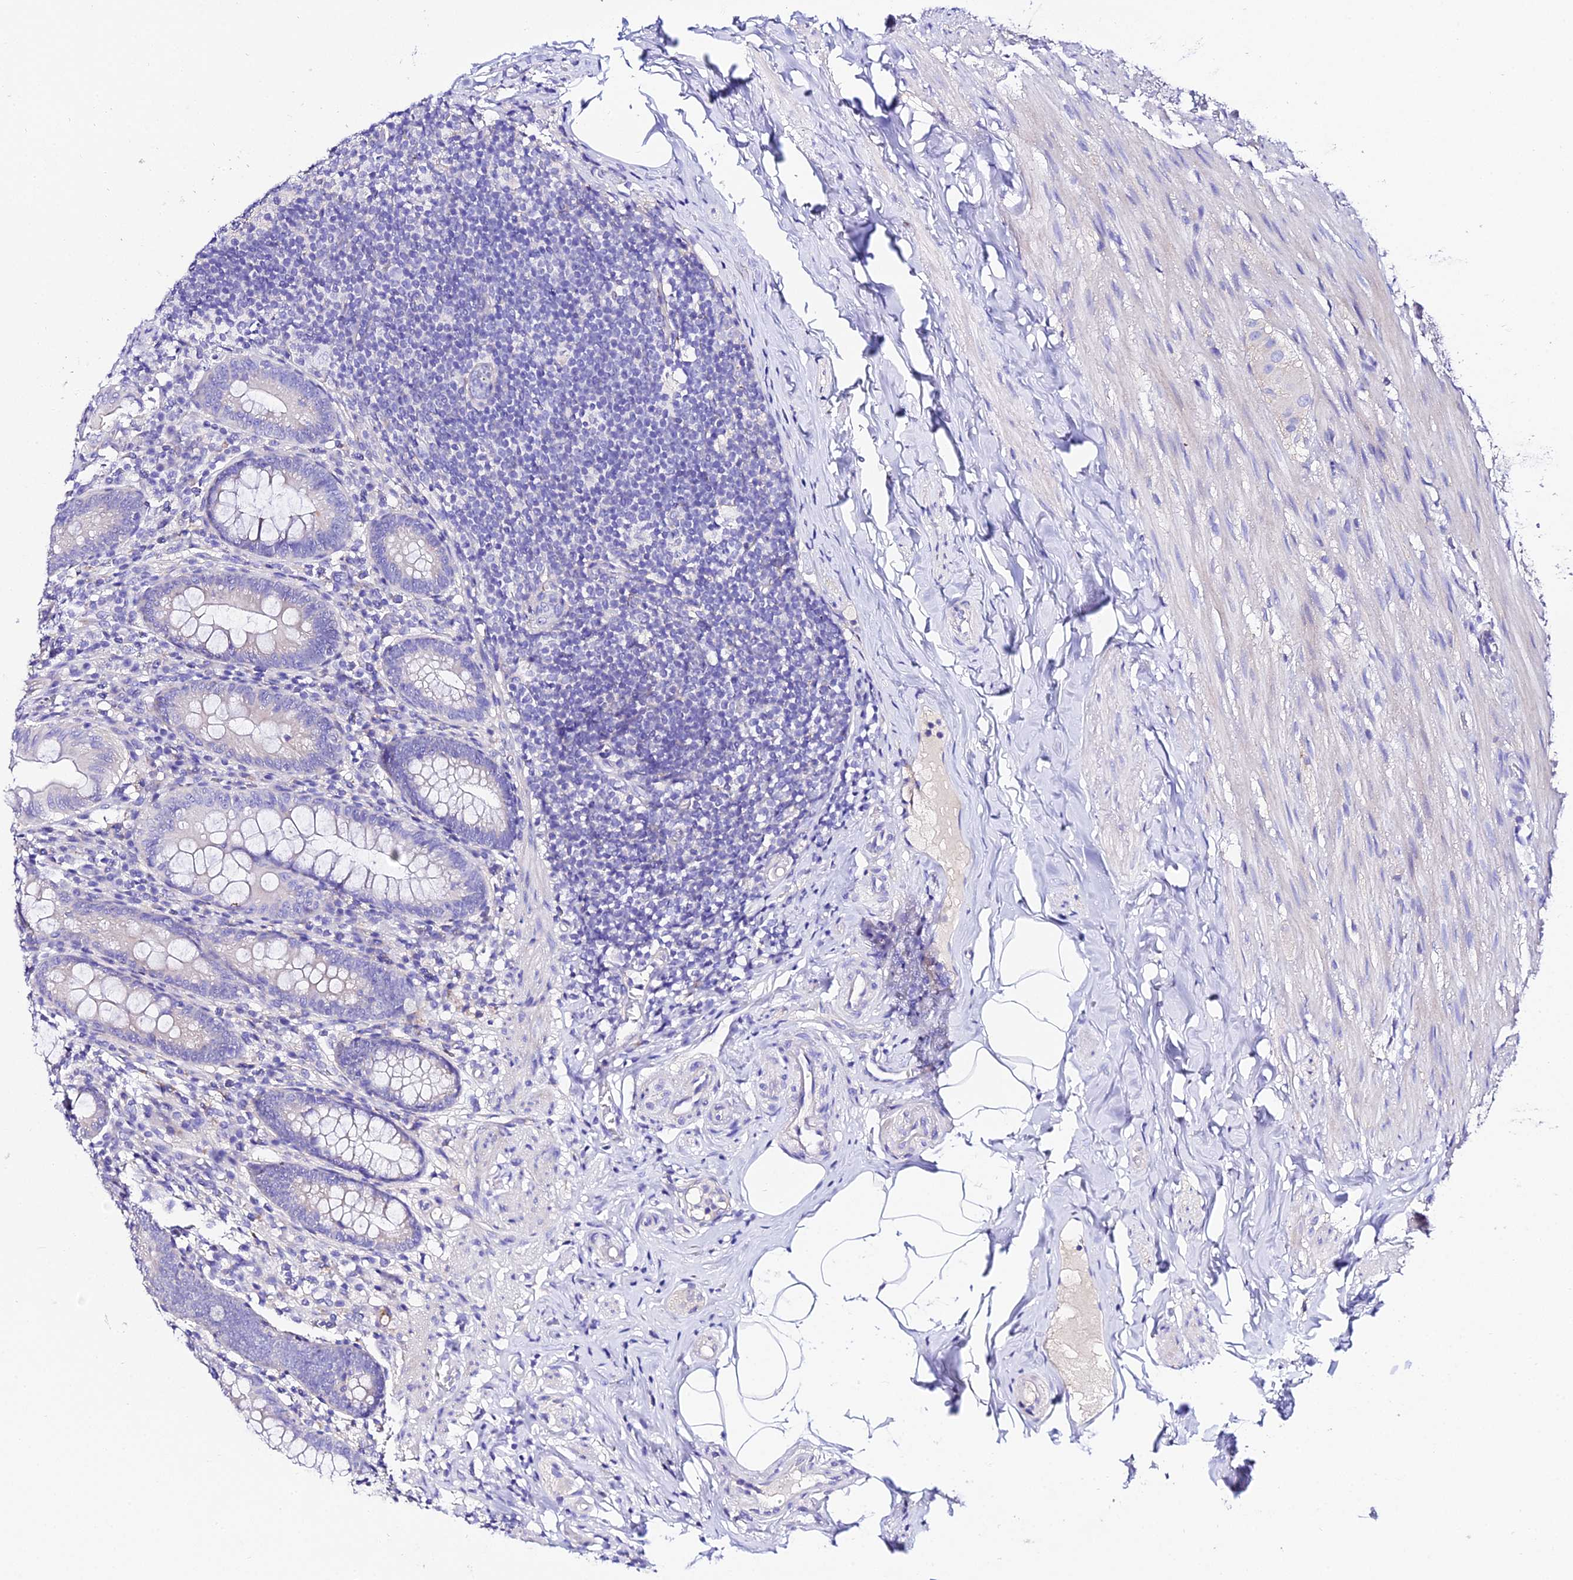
{"staining": {"intensity": "negative", "quantity": "none", "location": "none"}, "tissue": "appendix", "cell_type": "Glandular cells", "image_type": "normal", "snomed": [{"axis": "morphology", "description": "Normal tissue, NOS"}, {"axis": "topography", "description": "Appendix"}], "caption": "Glandular cells show no significant positivity in normal appendix.", "gene": "TMEM117", "patient": {"sex": "male", "age": 55}}